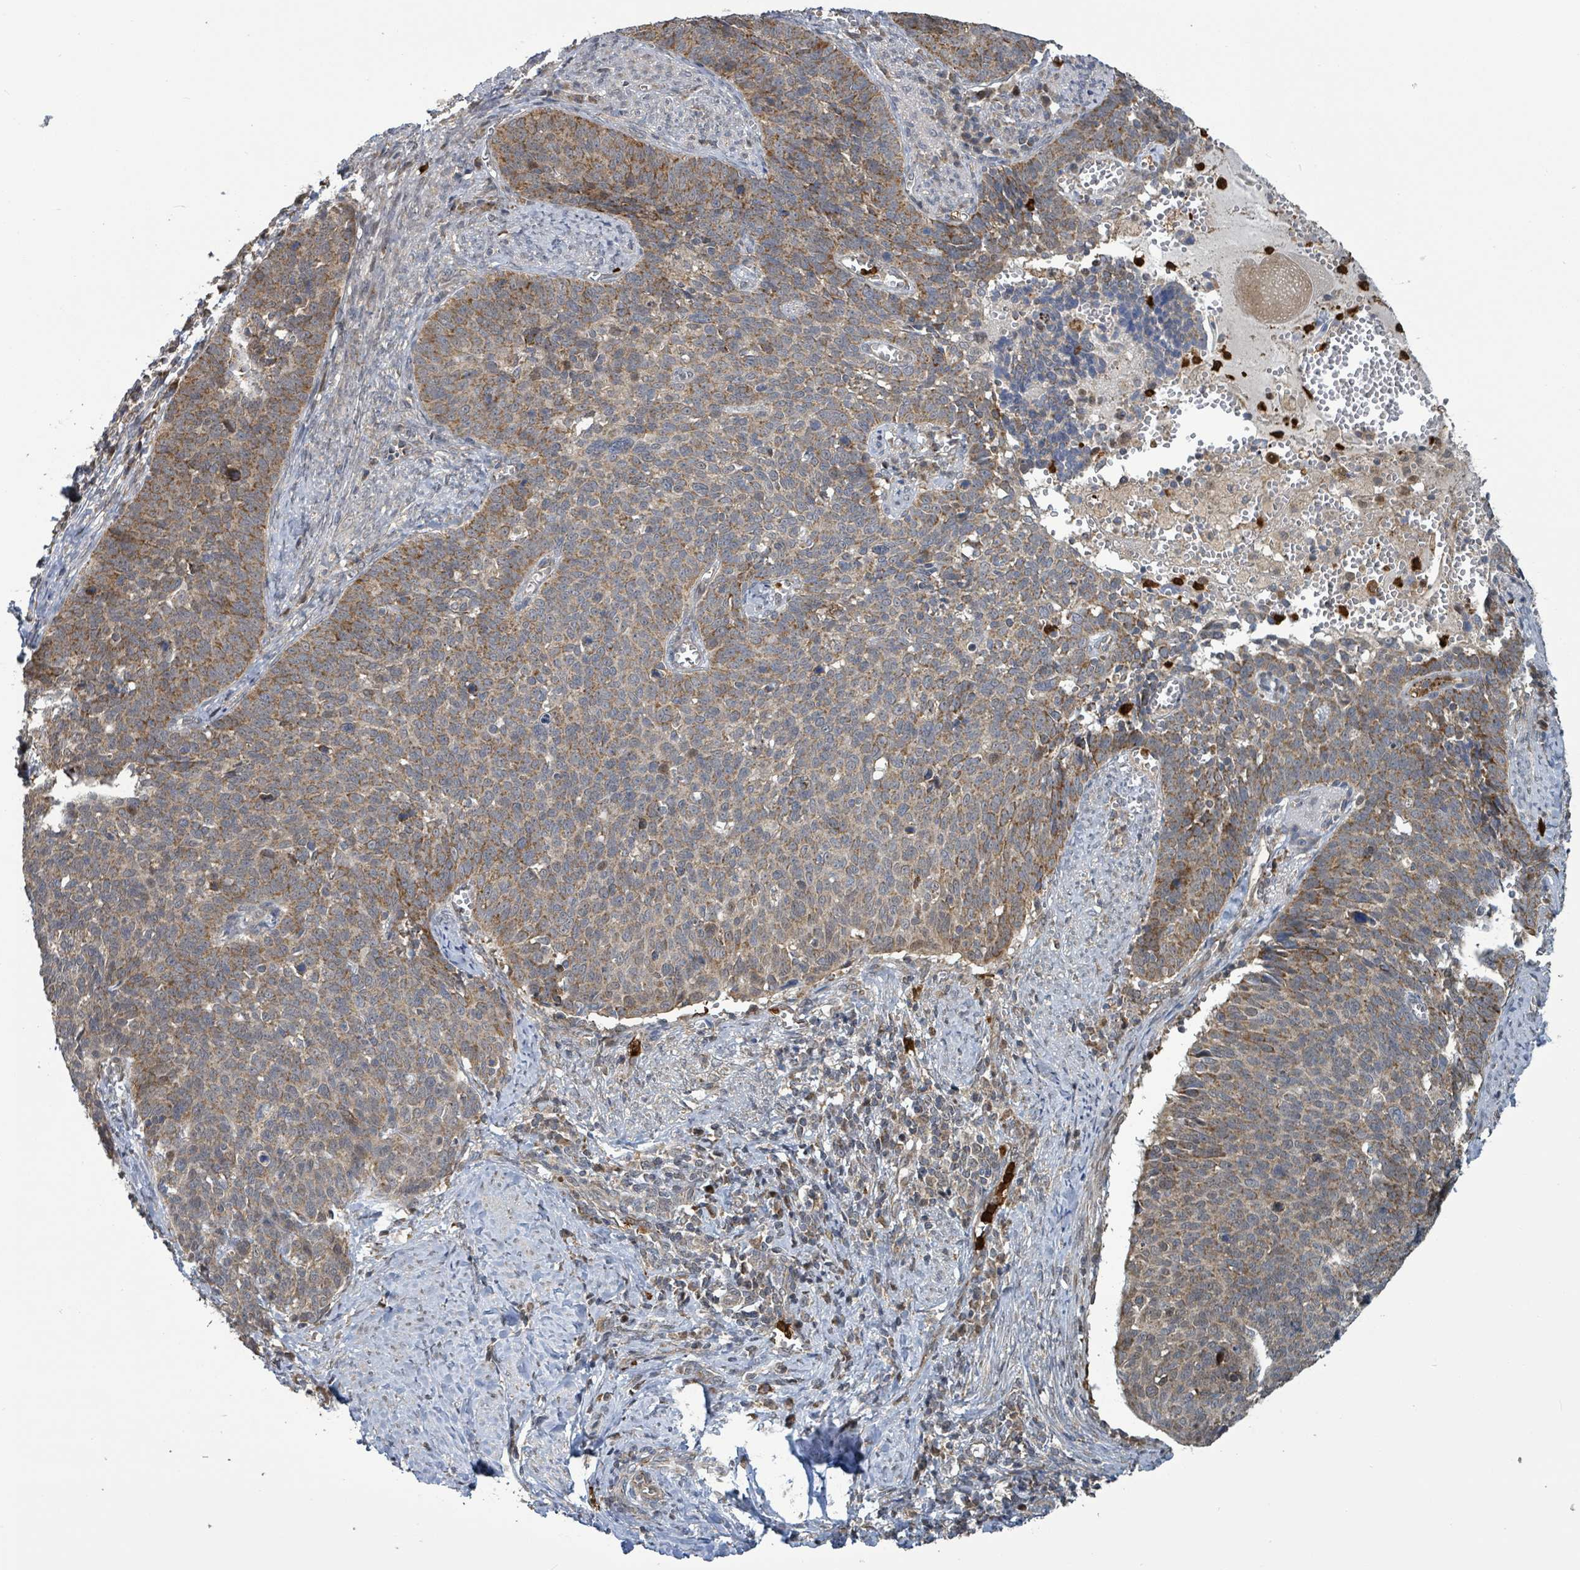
{"staining": {"intensity": "moderate", "quantity": ">75%", "location": "cytoplasmic/membranous"}, "tissue": "cervical cancer", "cell_type": "Tumor cells", "image_type": "cancer", "snomed": [{"axis": "morphology", "description": "Normal tissue, NOS"}, {"axis": "morphology", "description": "Squamous cell carcinoma, NOS"}, {"axis": "topography", "description": "Cervix"}], "caption": "DAB immunohistochemical staining of human cervical cancer exhibits moderate cytoplasmic/membranous protein staining in about >75% of tumor cells.", "gene": "COQ6", "patient": {"sex": "female", "age": 39}}